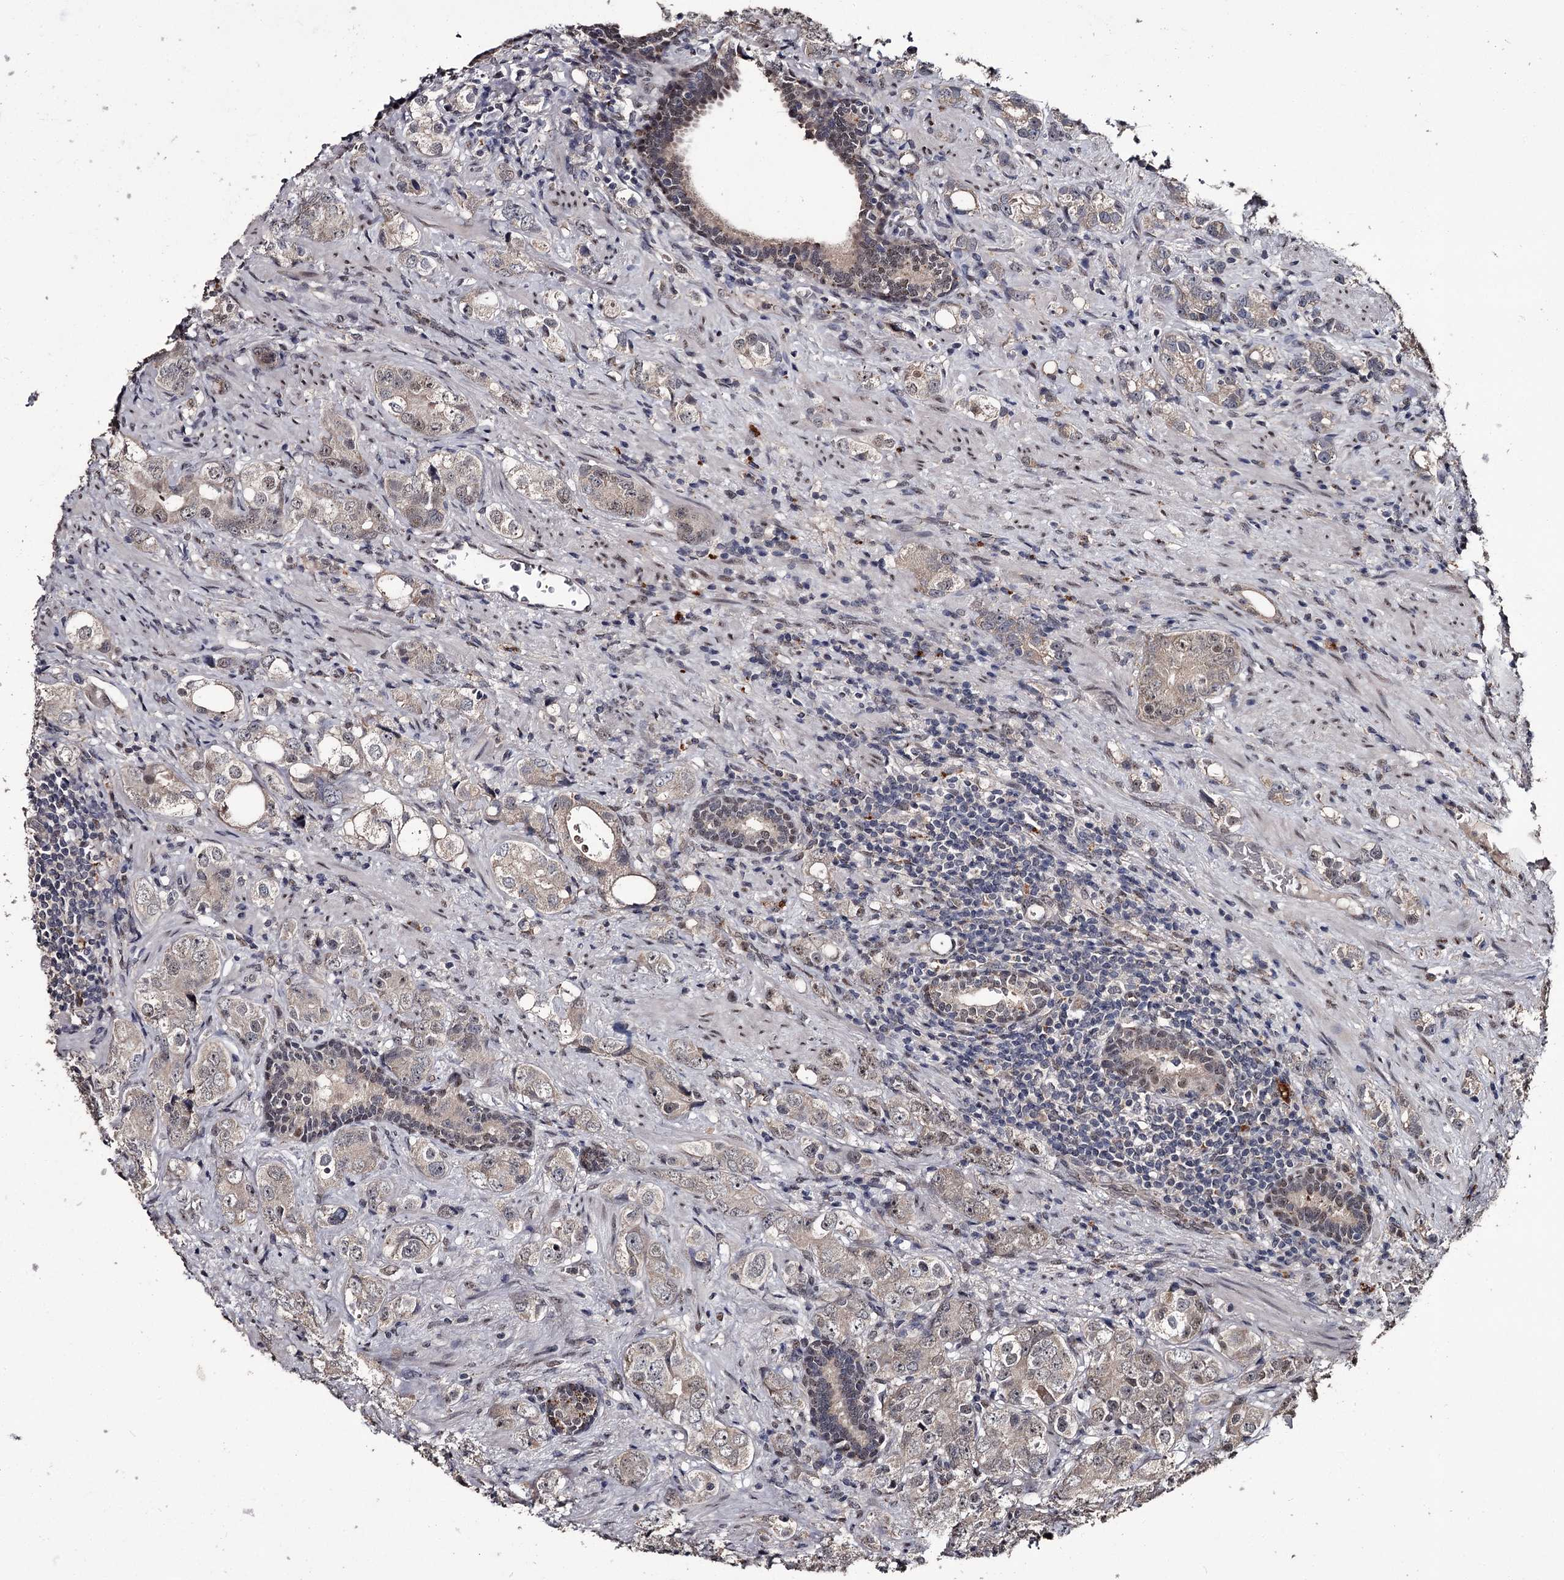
{"staining": {"intensity": "weak", "quantity": ">75%", "location": "cytoplasmic/membranous,nuclear"}, "tissue": "prostate cancer", "cell_type": "Tumor cells", "image_type": "cancer", "snomed": [{"axis": "morphology", "description": "Adenocarcinoma, High grade"}, {"axis": "topography", "description": "Prostate"}], "caption": "DAB immunohistochemical staining of human adenocarcinoma (high-grade) (prostate) displays weak cytoplasmic/membranous and nuclear protein positivity in approximately >75% of tumor cells.", "gene": "PRPF40B", "patient": {"sex": "male", "age": 63}}